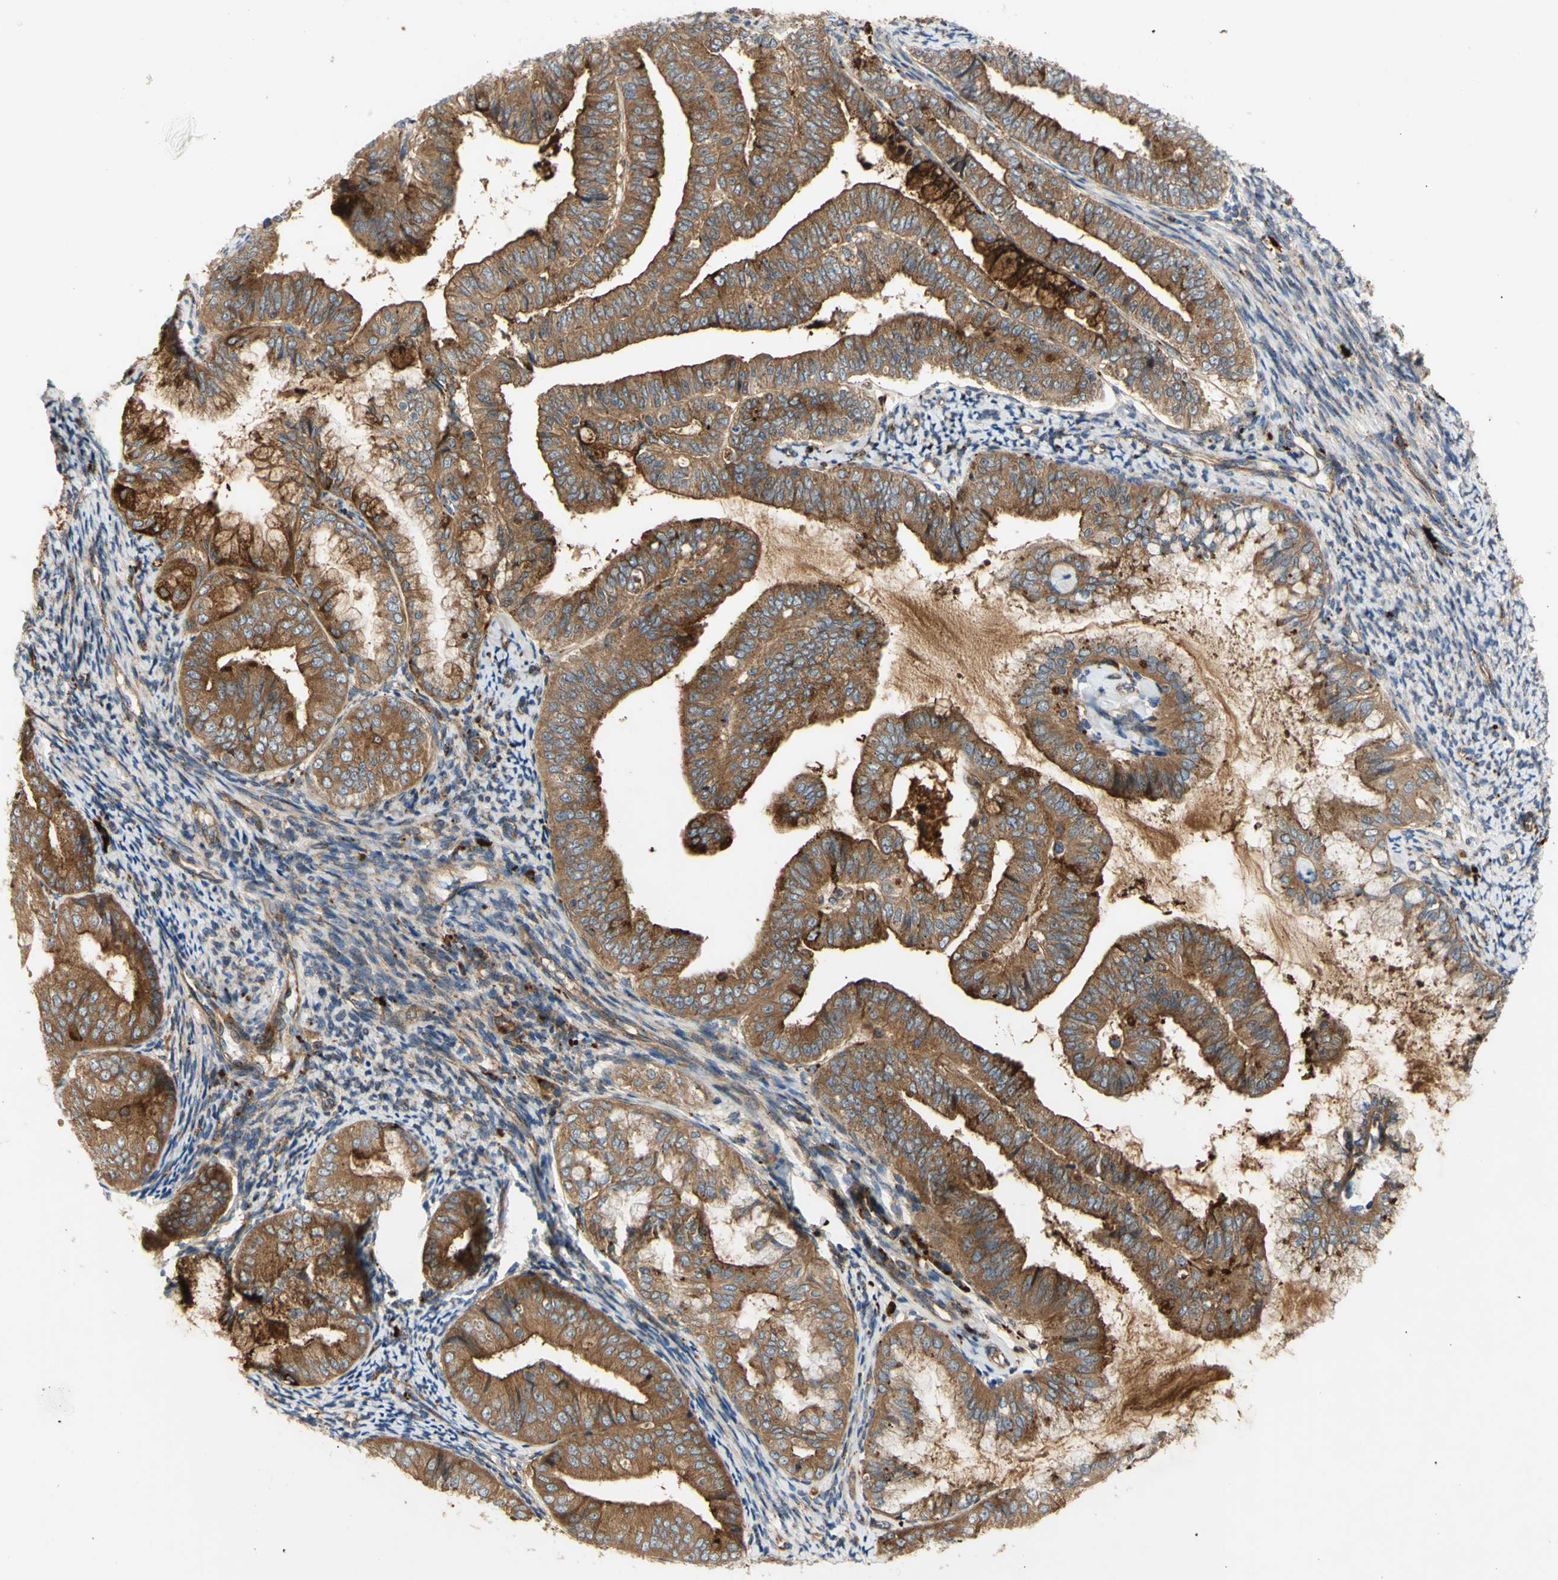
{"staining": {"intensity": "moderate", "quantity": ">75%", "location": "cytoplasmic/membranous"}, "tissue": "endometrial cancer", "cell_type": "Tumor cells", "image_type": "cancer", "snomed": [{"axis": "morphology", "description": "Adenocarcinoma, NOS"}, {"axis": "topography", "description": "Endometrium"}], "caption": "Moderate cytoplasmic/membranous expression is present in about >75% of tumor cells in endometrial cancer.", "gene": "TUBG2", "patient": {"sex": "female", "age": 63}}